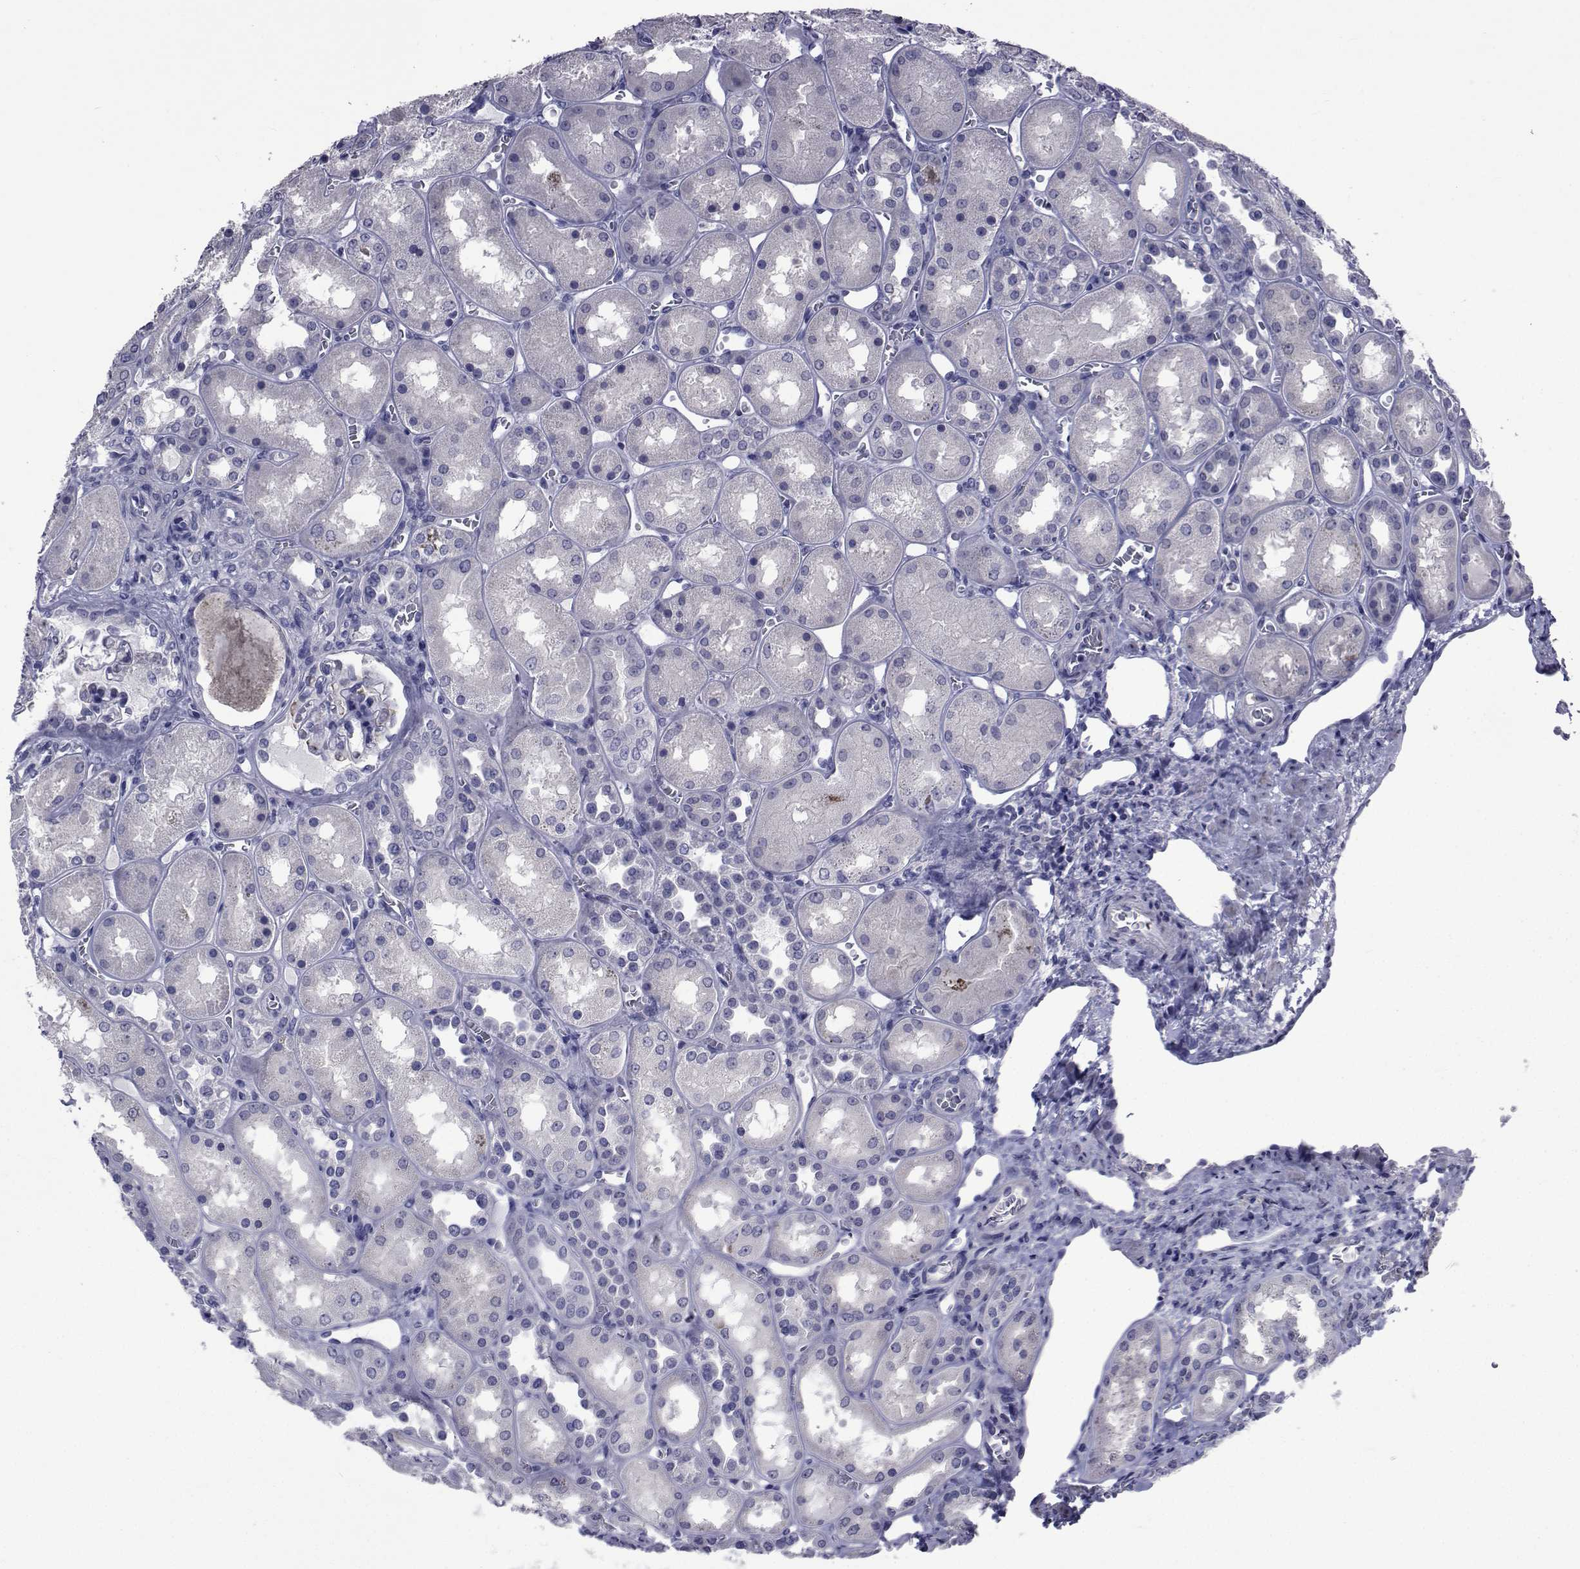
{"staining": {"intensity": "negative", "quantity": "none", "location": "none"}, "tissue": "kidney", "cell_type": "Cells in glomeruli", "image_type": "normal", "snomed": [{"axis": "morphology", "description": "Normal tissue, NOS"}, {"axis": "topography", "description": "Kidney"}], "caption": "This is an immunohistochemistry (IHC) micrograph of unremarkable kidney. There is no staining in cells in glomeruli.", "gene": "SEMA5B", "patient": {"sex": "male", "age": 73}}